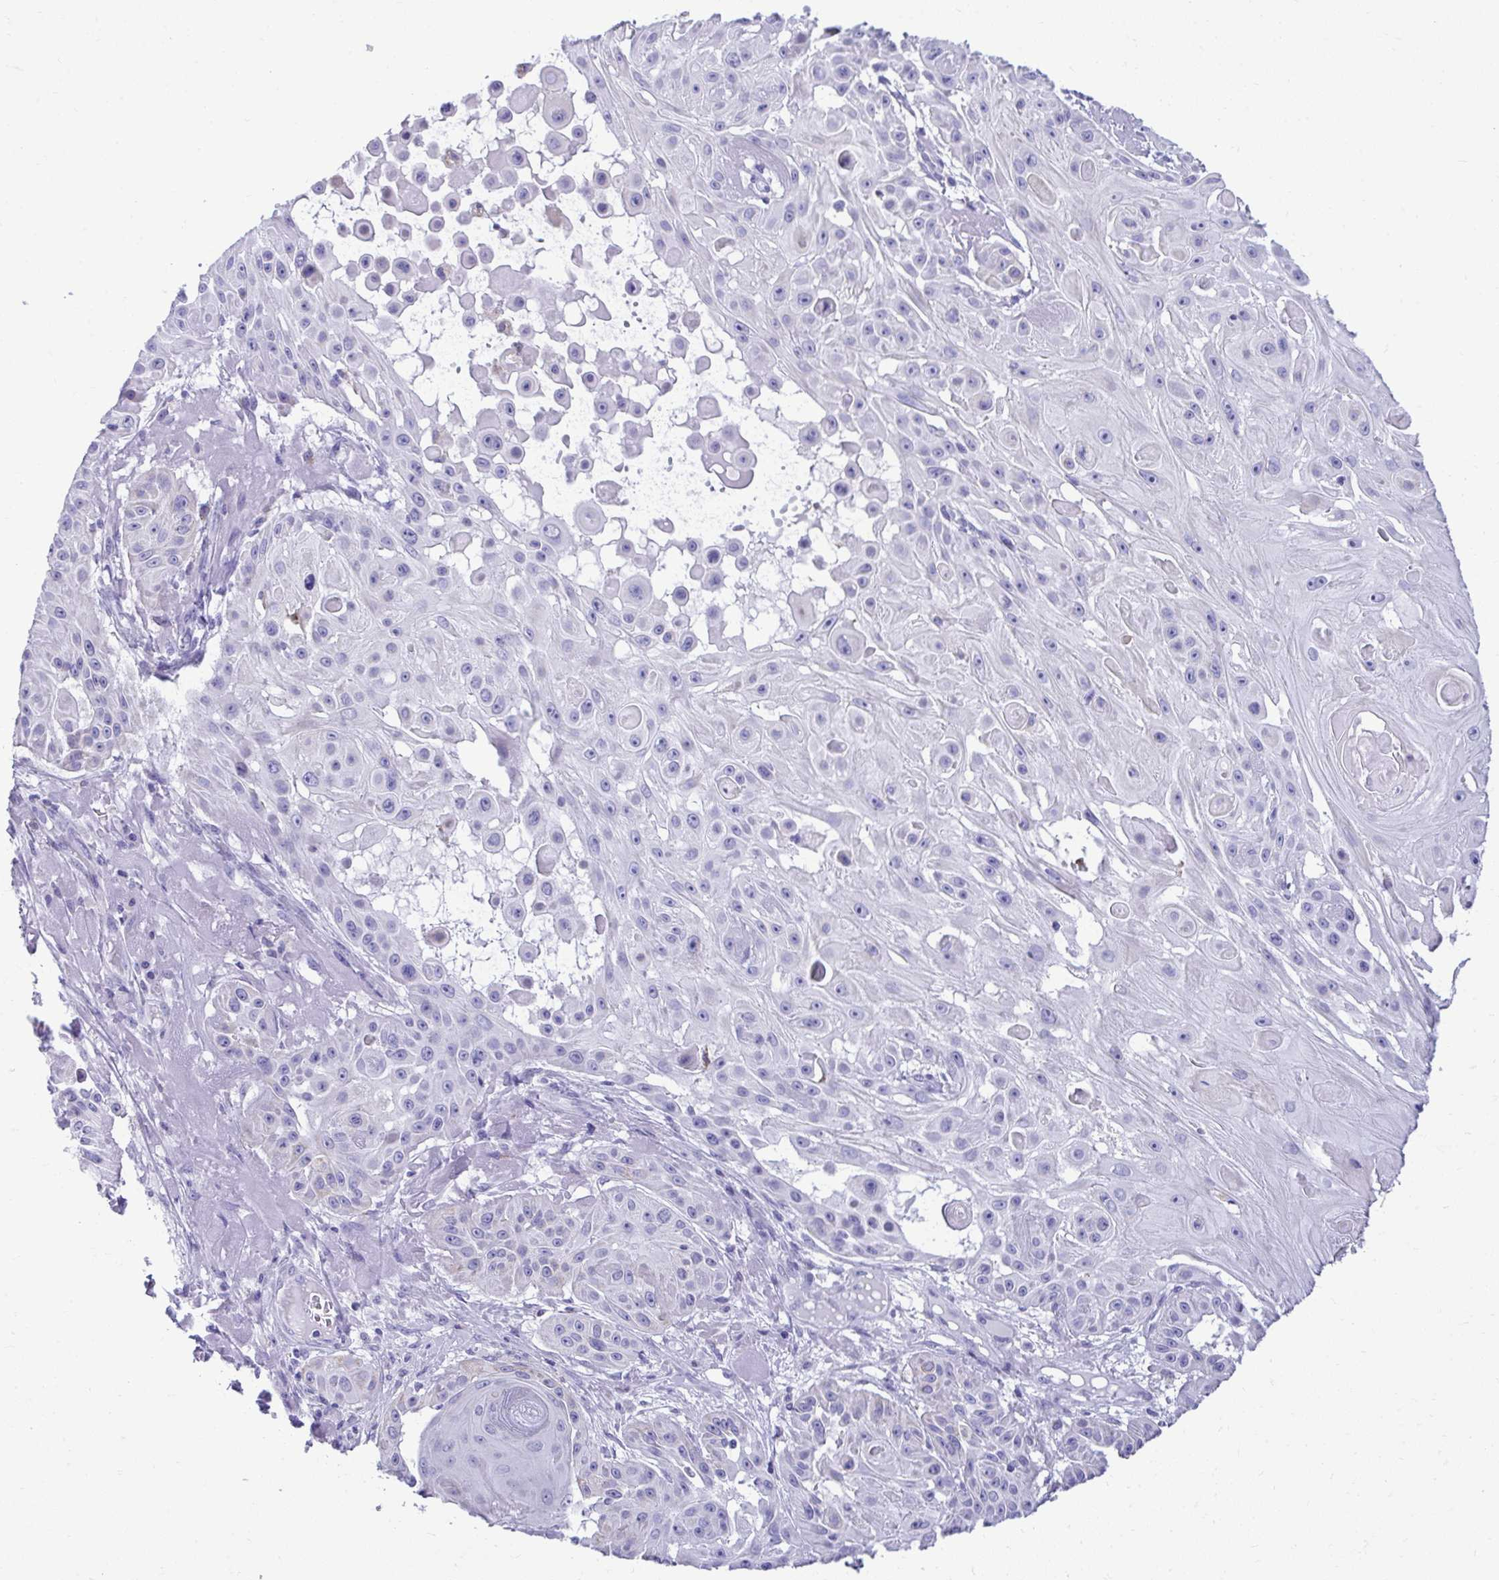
{"staining": {"intensity": "negative", "quantity": "none", "location": "none"}, "tissue": "skin cancer", "cell_type": "Tumor cells", "image_type": "cancer", "snomed": [{"axis": "morphology", "description": "Squamous cell carcinoma, NOS"}, {"axis": "topography", "description": "Skin"}], "caption": "Immunohistochemistry (IHC) of skin cancer shows no expression in tumor cells. (DAB (3,3'-diaminobenzidine) immunohistochemistry (IHC) visualized using brightfield microscopy, high magnification).", "gene": "AIG1", "patient": {"sex": "male", "age": 91}}